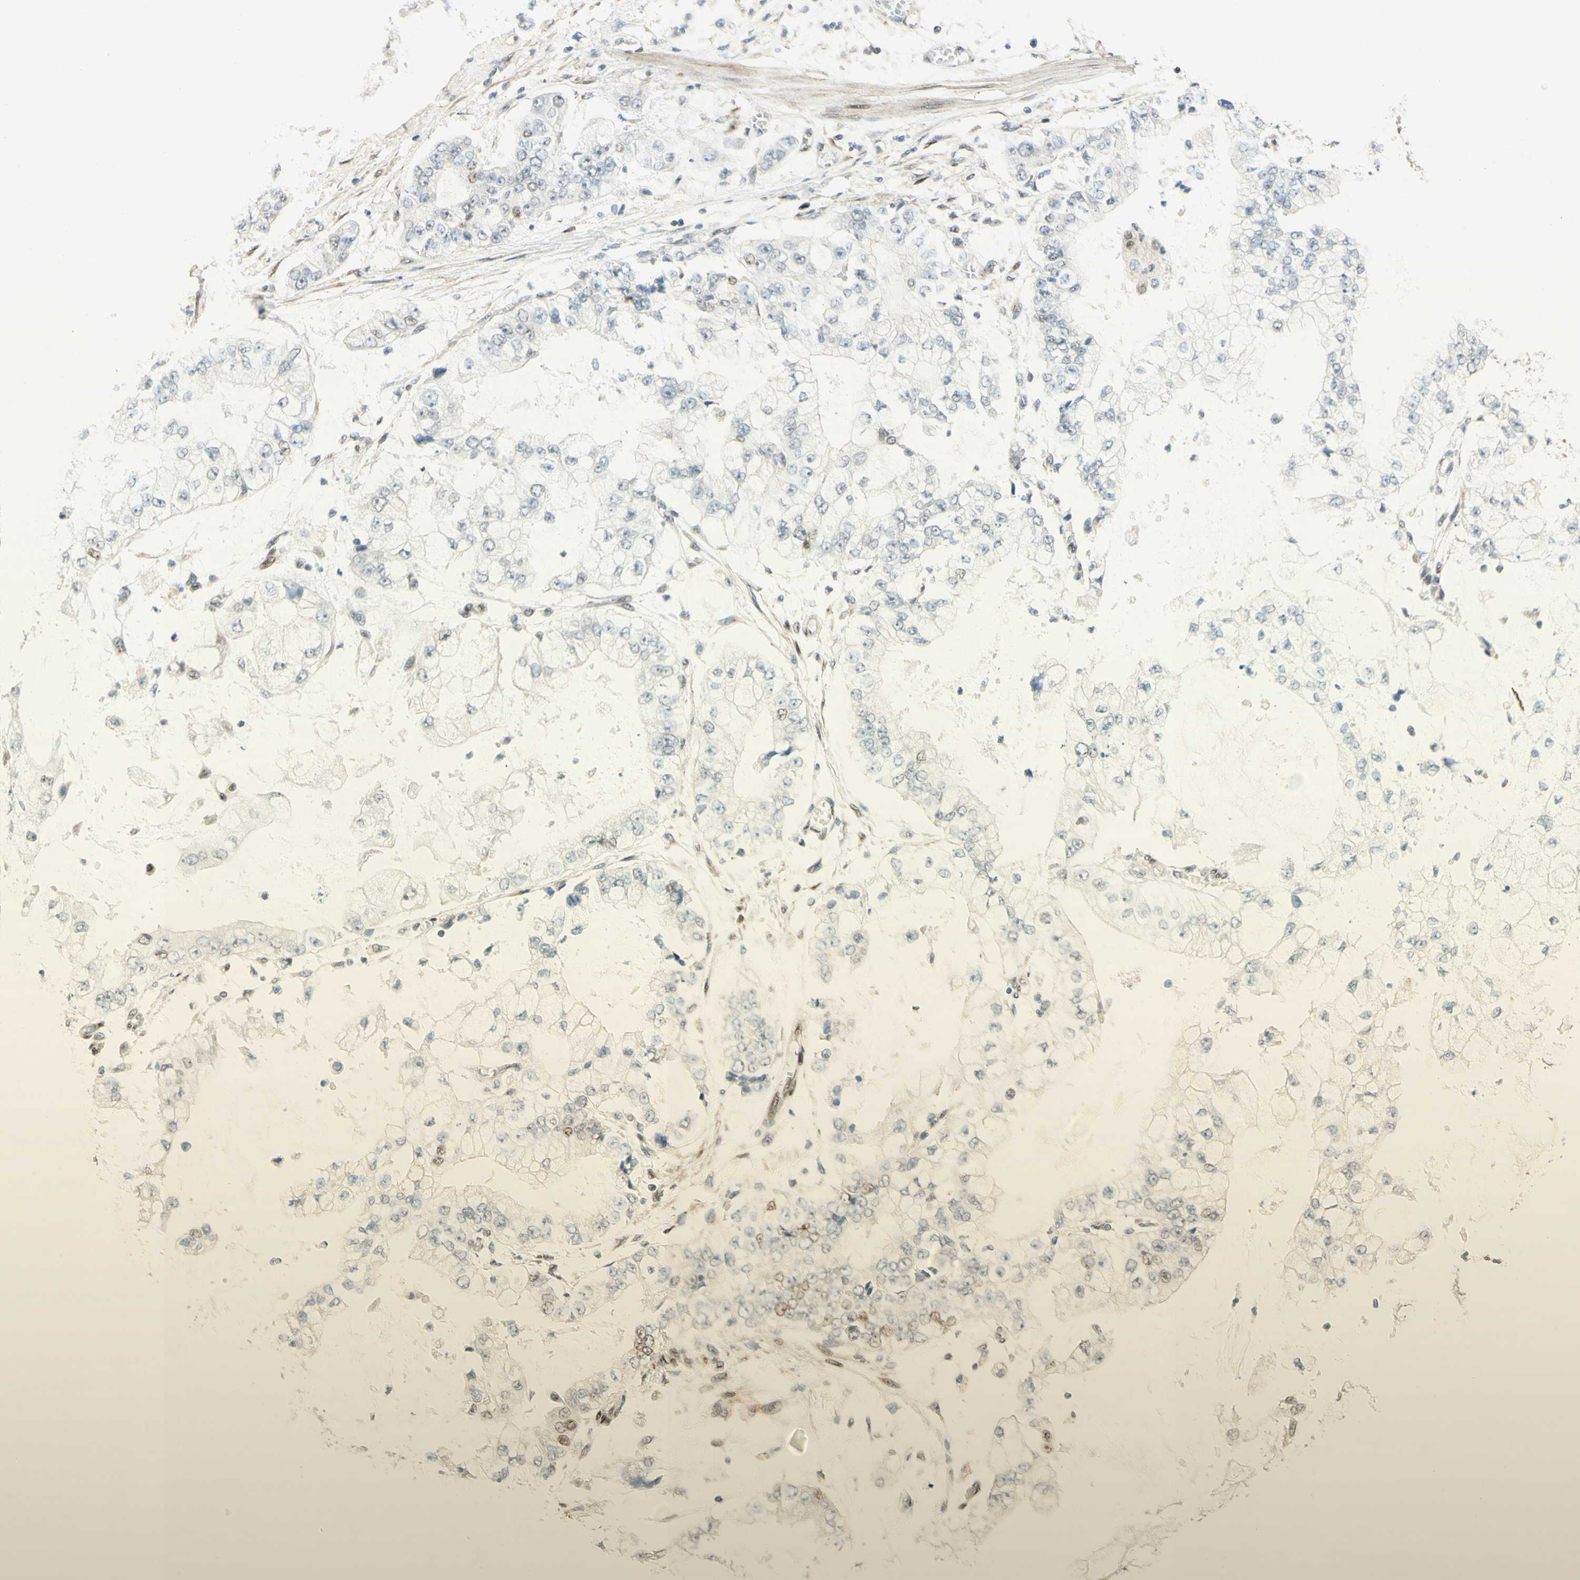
{"staining": {"intensity": "weak", "quantity": "<25%", "location": "nuclear"}, "tissue": "stomach cancer", "cell_type": "Tumor cells", "image_type": "cancer", "snomed": [{"axis": "morphology", "description": "Adenocarcinoma, NOS"}, {"axis": "topography", "description": "Stomach"}], "caption": "Immunohistochemistry of stomach cancer (adenocarcinoma) displays no staining in tumor cells.", "gene": "FOXP1", "patient": {"sex": "male", "age": 76}}